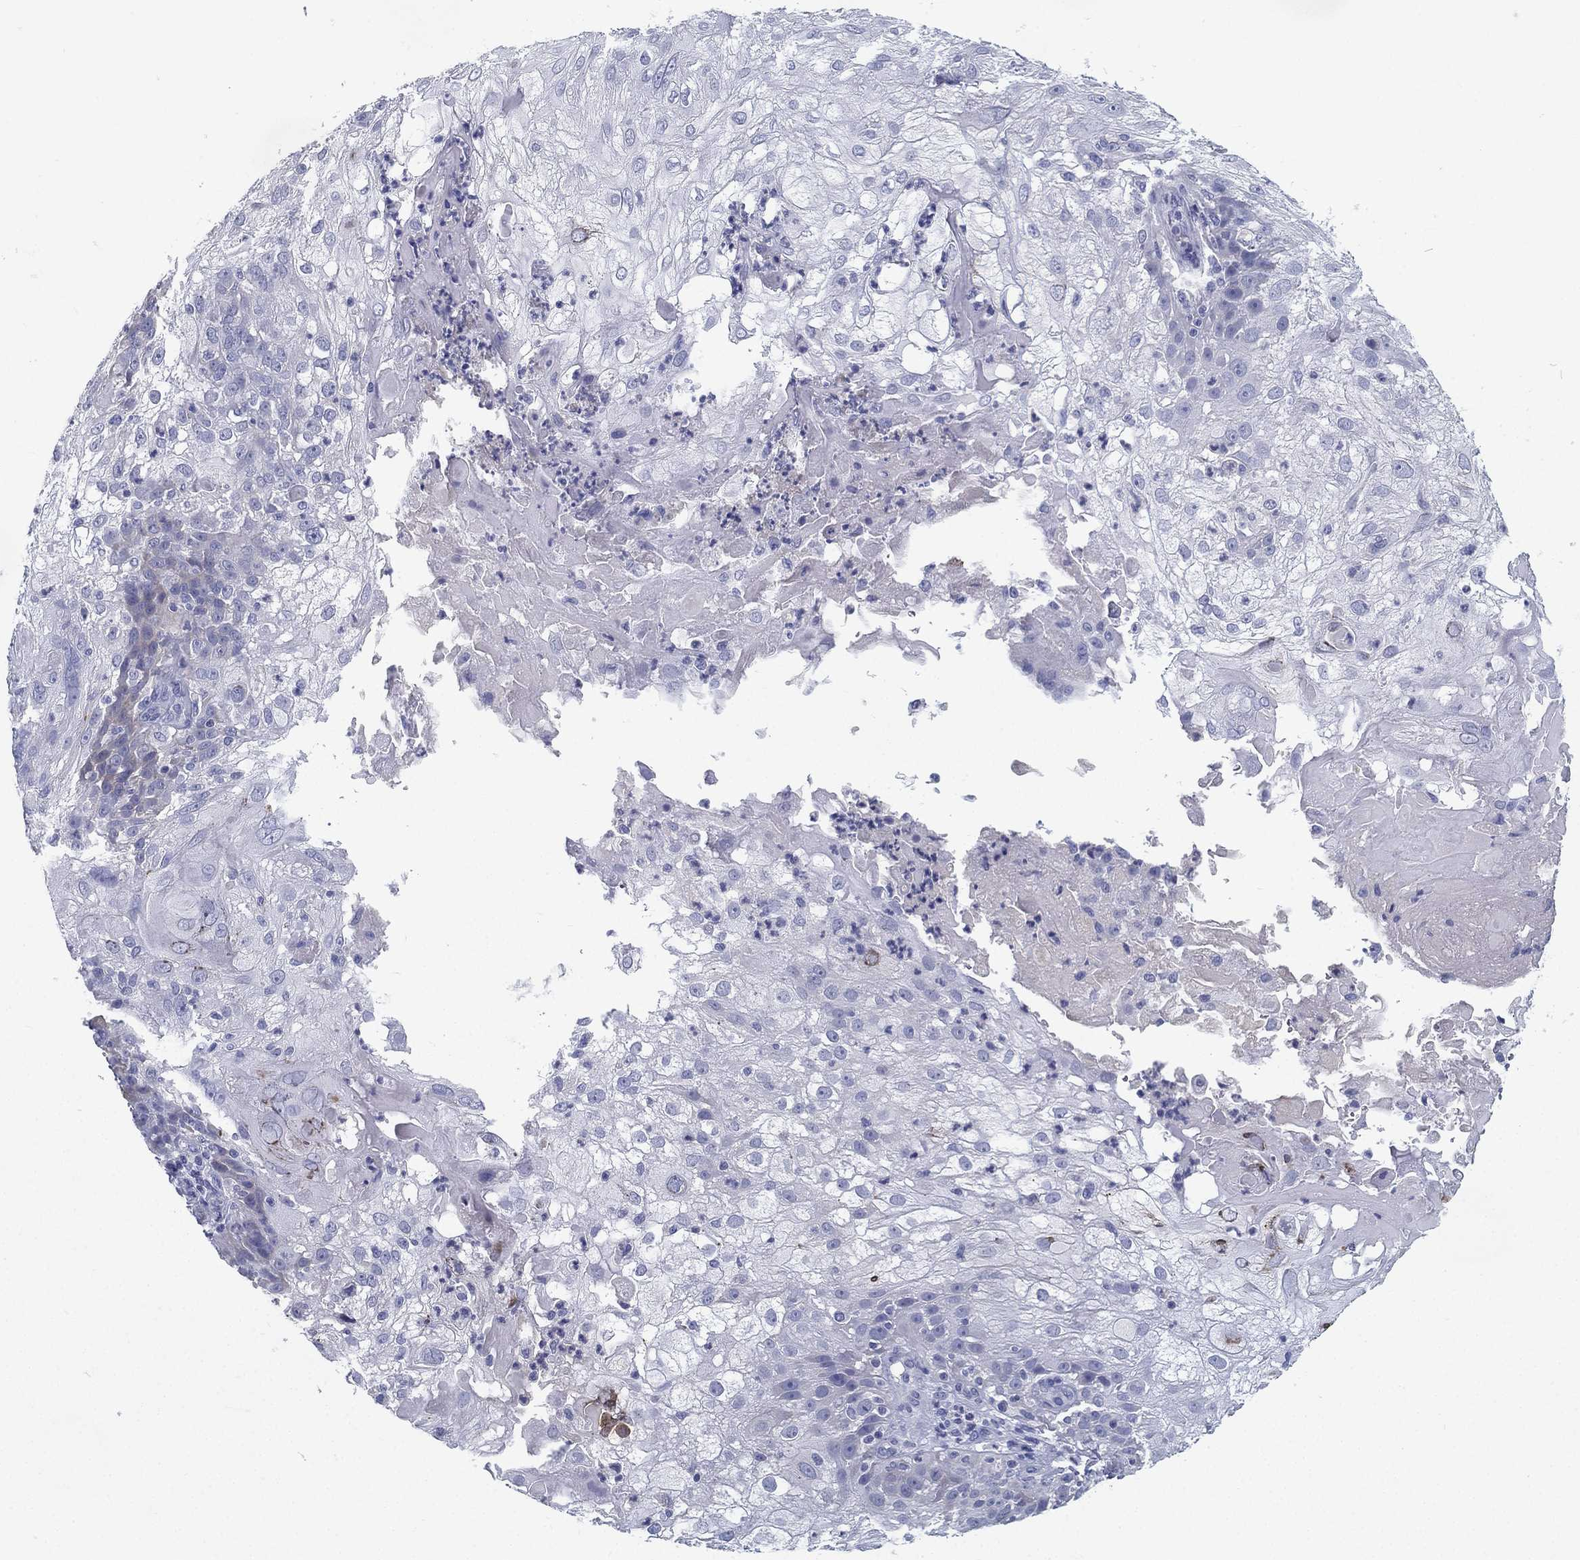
{"staining": {"intensity": "negative", "quantity": "none", "location": "none"}, "tissue": "skin cancer", "cell_type": "Tumor cells", "image_type": "cancer", "snomed": [{"axis": "morphology", "description": "Normal tissue, NOS"}, {"axis": "morphology", "description": "Squamous cell carcinoma, NOS"}, {"axis": "topography", "description": "Skin"}], "caption": "Histopathology image shows no significant protein staining in tumor cells of skin squamous cell carcinoma.", "gene": "RGS13", "patient": {"sex": "female", "age": 83}}